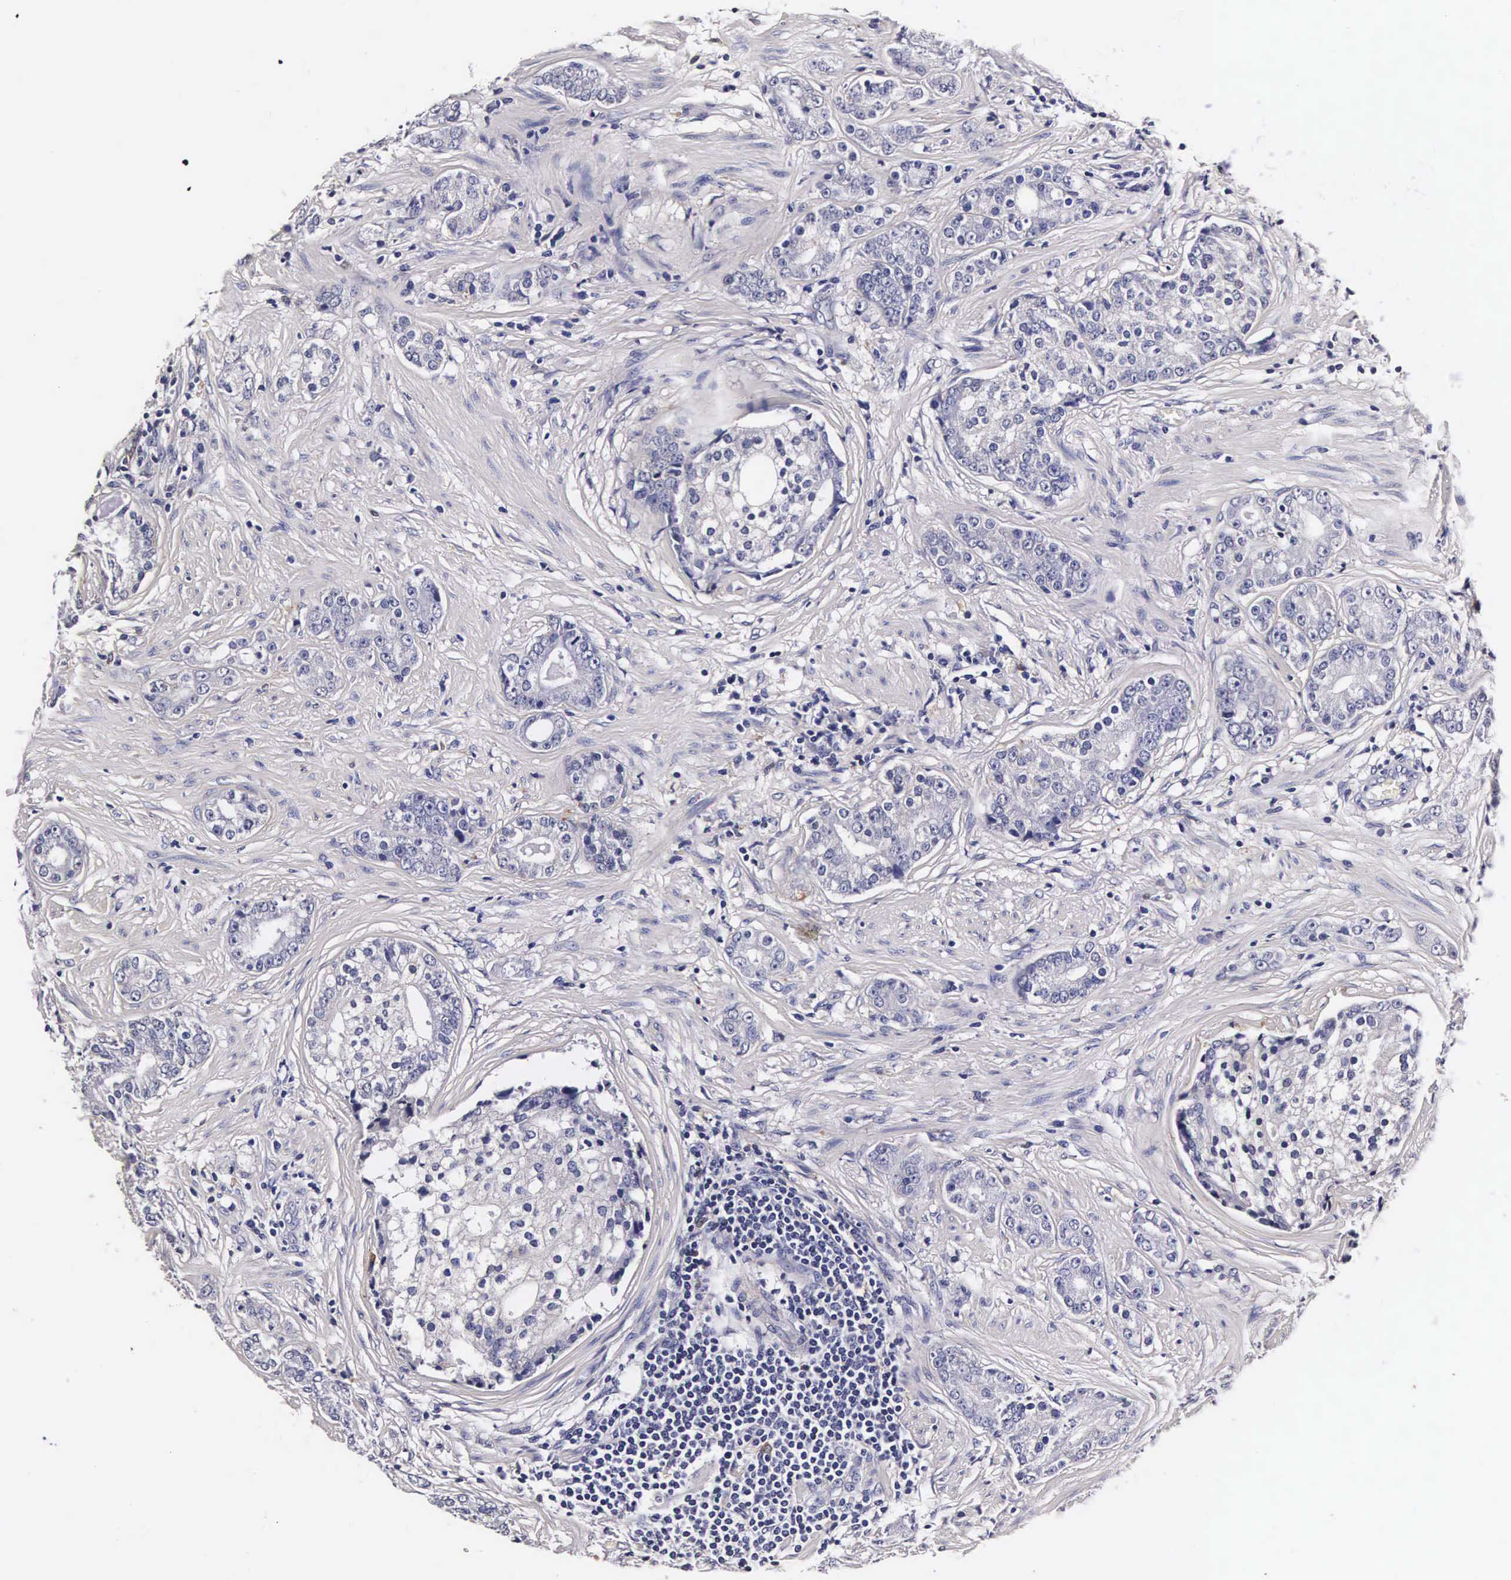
{"staining": {"intensity": "negative", "quantity": "none", "location": "none"}, "tissue": "prostate cancer", "cell_type": "Tumor cells", "image_type": "cancer", "snomed": [{"axis": "morphology", "description": "Adenocarcinoma, Medium grade"}, {"axis": "topography", "description": "Prostate"}], "caption": "An immunohistochemistry image of prostate cancer is shown. There is no staining in tumor cells of prostate cancer. (DAB (3,3'-diaminobenzidine) IHC, high magnification).", "gene": "CTSB", "patient": {"sex": "male", "age": 59}}